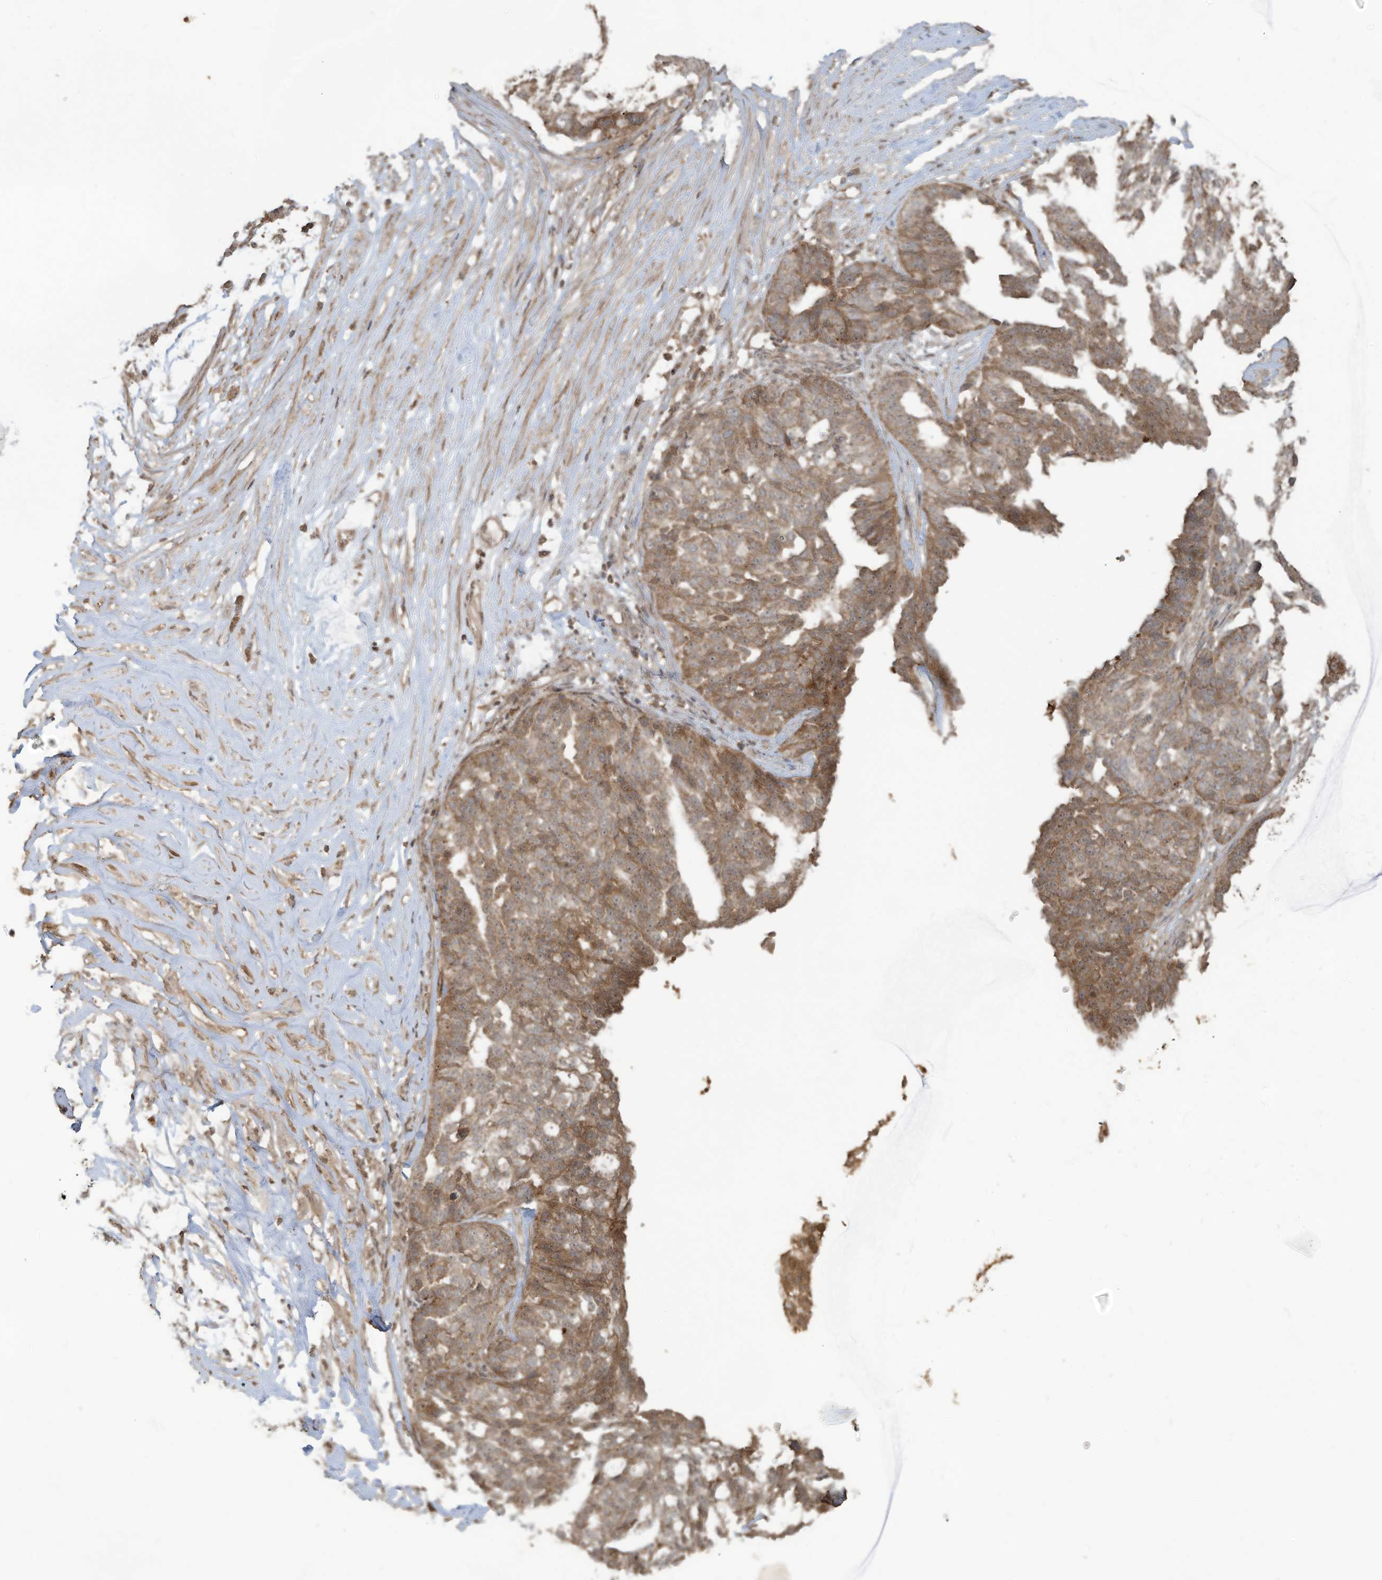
{"staining": {"intensity": "moderate", "quantity": ">75%", "location": "cytoplasmic/membranous"}, "tissue": "ovarian cancer", "cell_type": "Tumor cells", "image_type": "cancer", "snomed": [{"axis": "morphology", "description": "Cystadenocarcinoma, serous, NOS"}, {"axis": "topography", "description": "Ovary"}], "caption": "Human ovarian cancer stained for a protein (brown) demonstrates moderate cytoplasmic/membranous positive positivity in about >75% of tumor cells.", "gene": "CARF", "patient": {"sex": "female", "age": 59}}